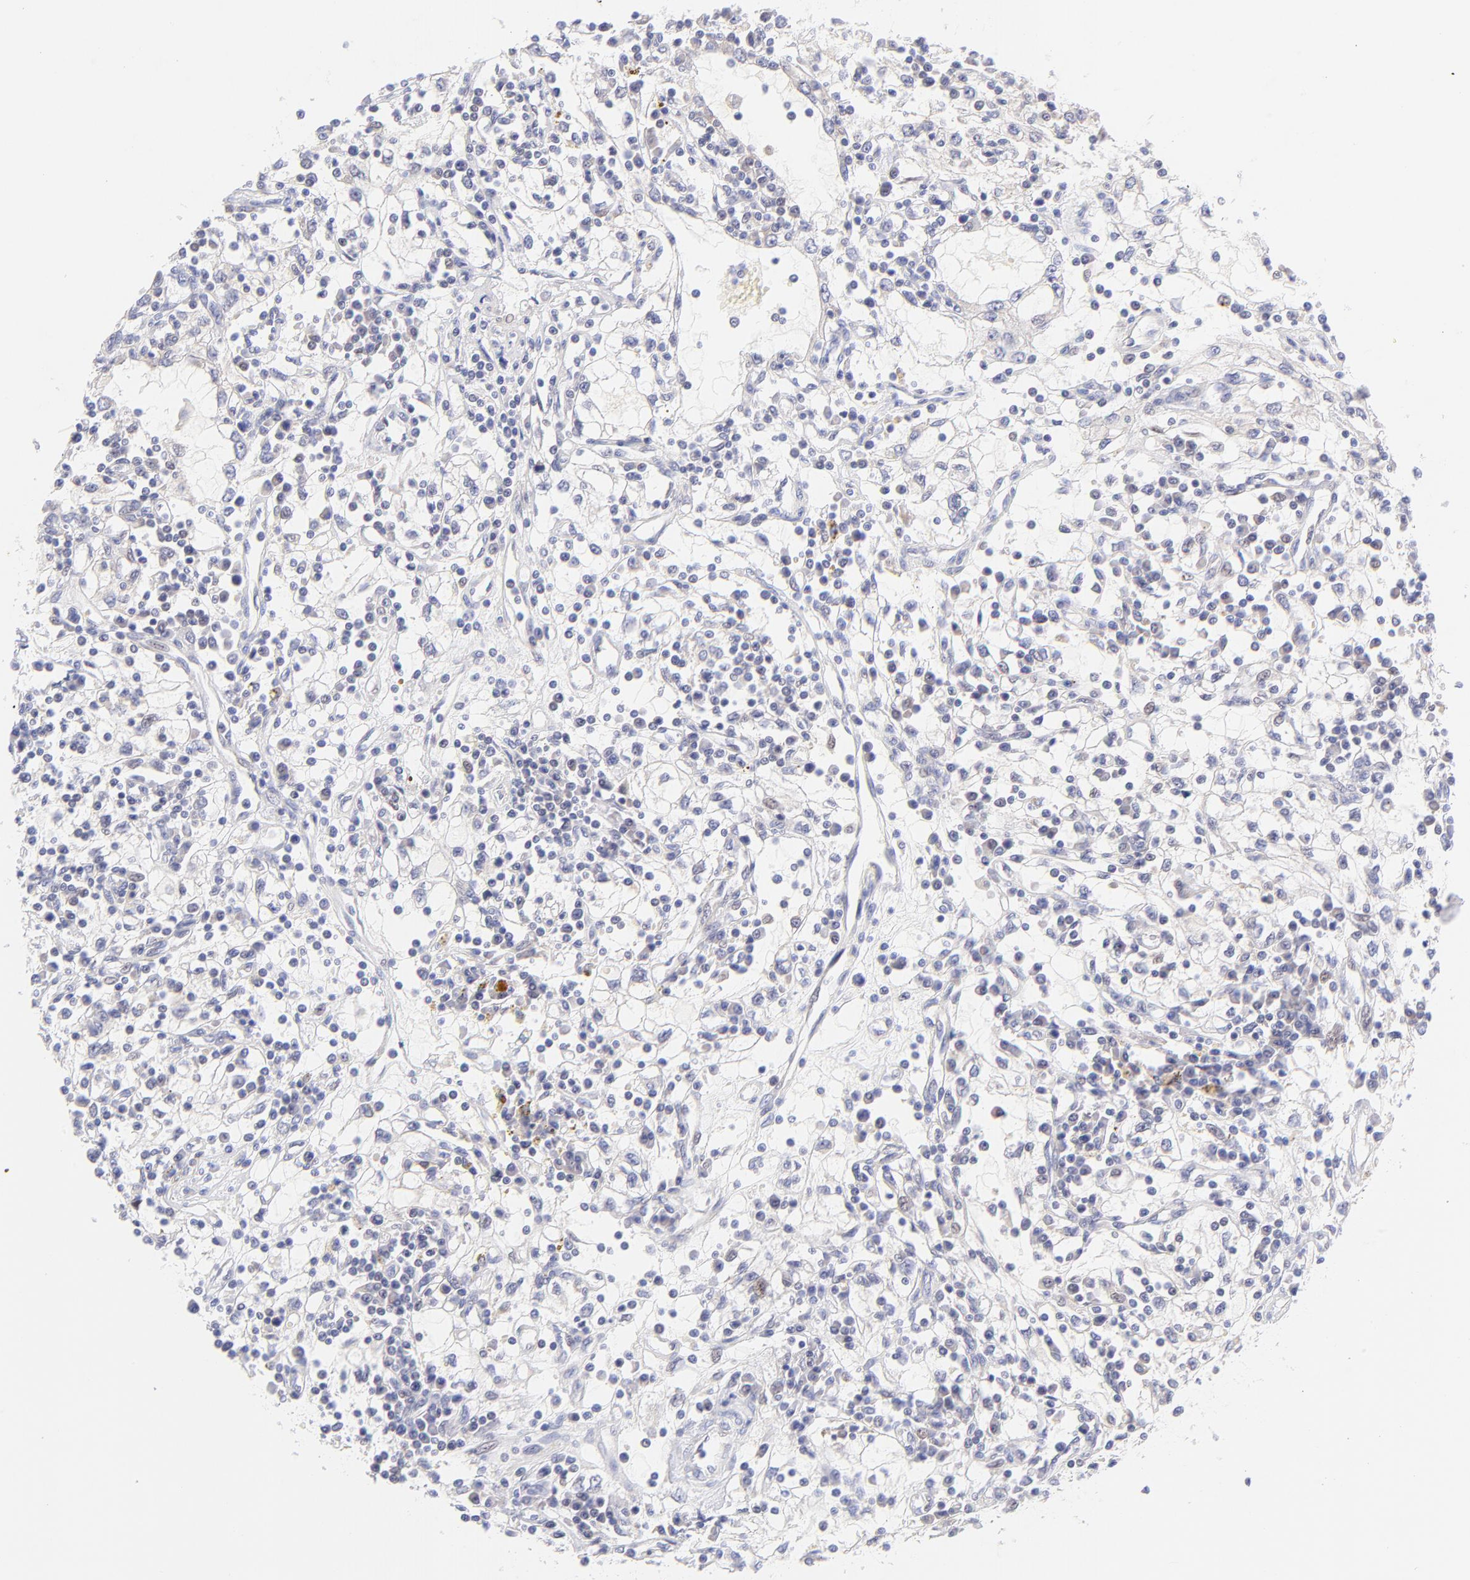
{"staining": {"intensity": "weak", "quantity": "<25%", "location": "nuclear"}, "tissue": "renal cancer", "cell_type": "Tumor cells", "image_type": "cancer", "snomed": [{"axis": "morphology", "description": "Adenocarcinoma, NOS"}, {"axis": "topography", "description": "Kidney"}], "caption": "Tumor cells are negative for brown protein staining in renal cancer.", "gene": "PBDC1", "patient": {"sex": "male", "age": 82}}